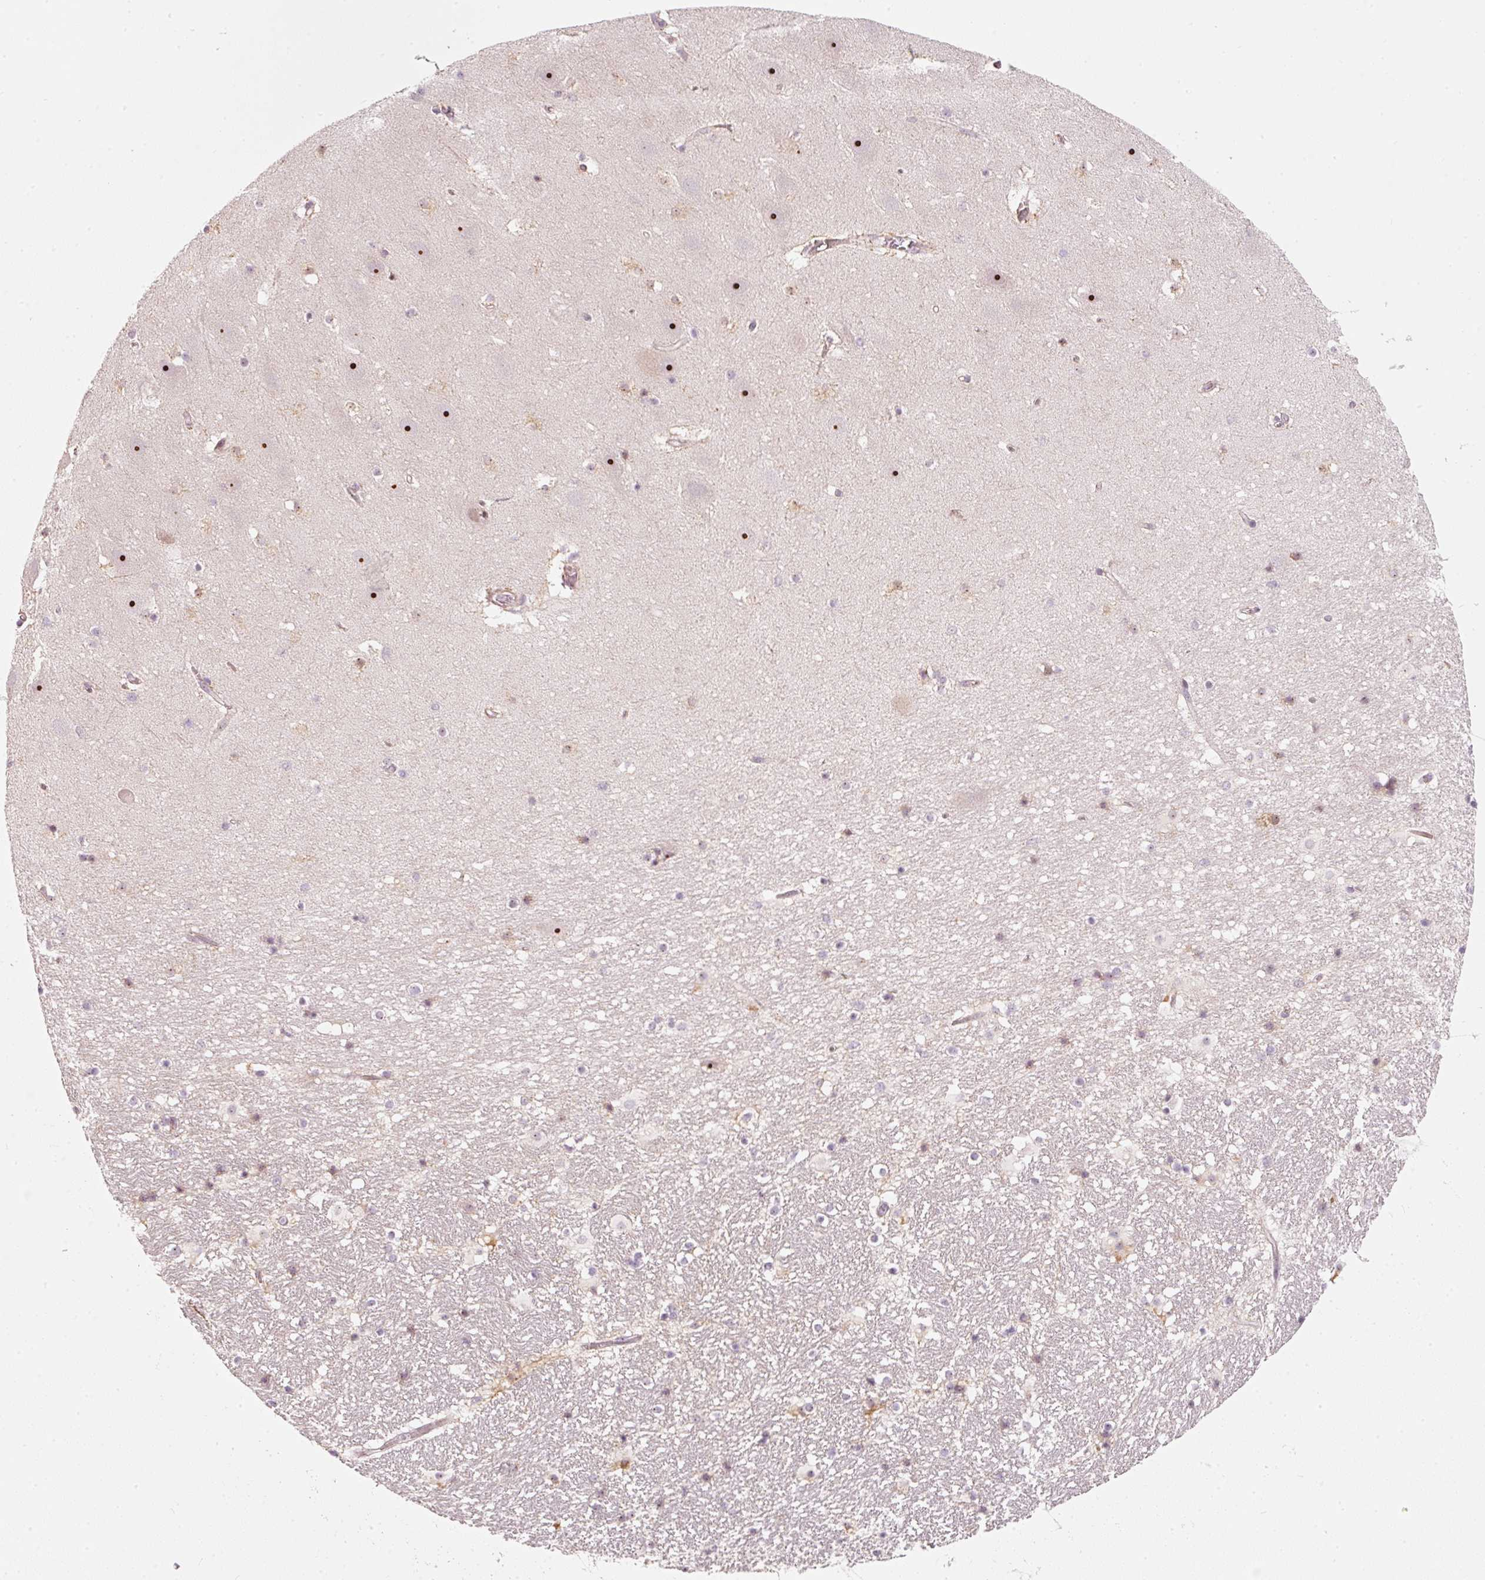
{"staining": {"intensity": "negative", "quantity": "none", "location": "none"}, "tissue": "hippocampus", "cell_type": "Glial cells", "image_type": "normal", "snomed": [{"axis": "morphology", "description": "Normal tissue, NOS"}, {"axis": "topography", "description": "Hippocampus"}], "caption": "Glial cells show no significant protein positivity in normal hippocampus. (DAB (3,3'-diaminobenzidine) immunohistochemistry (IHC) with hematoxylin counter stain).", "gene": "MXRA8", "patient": {"sex": "male", "age": 37}}